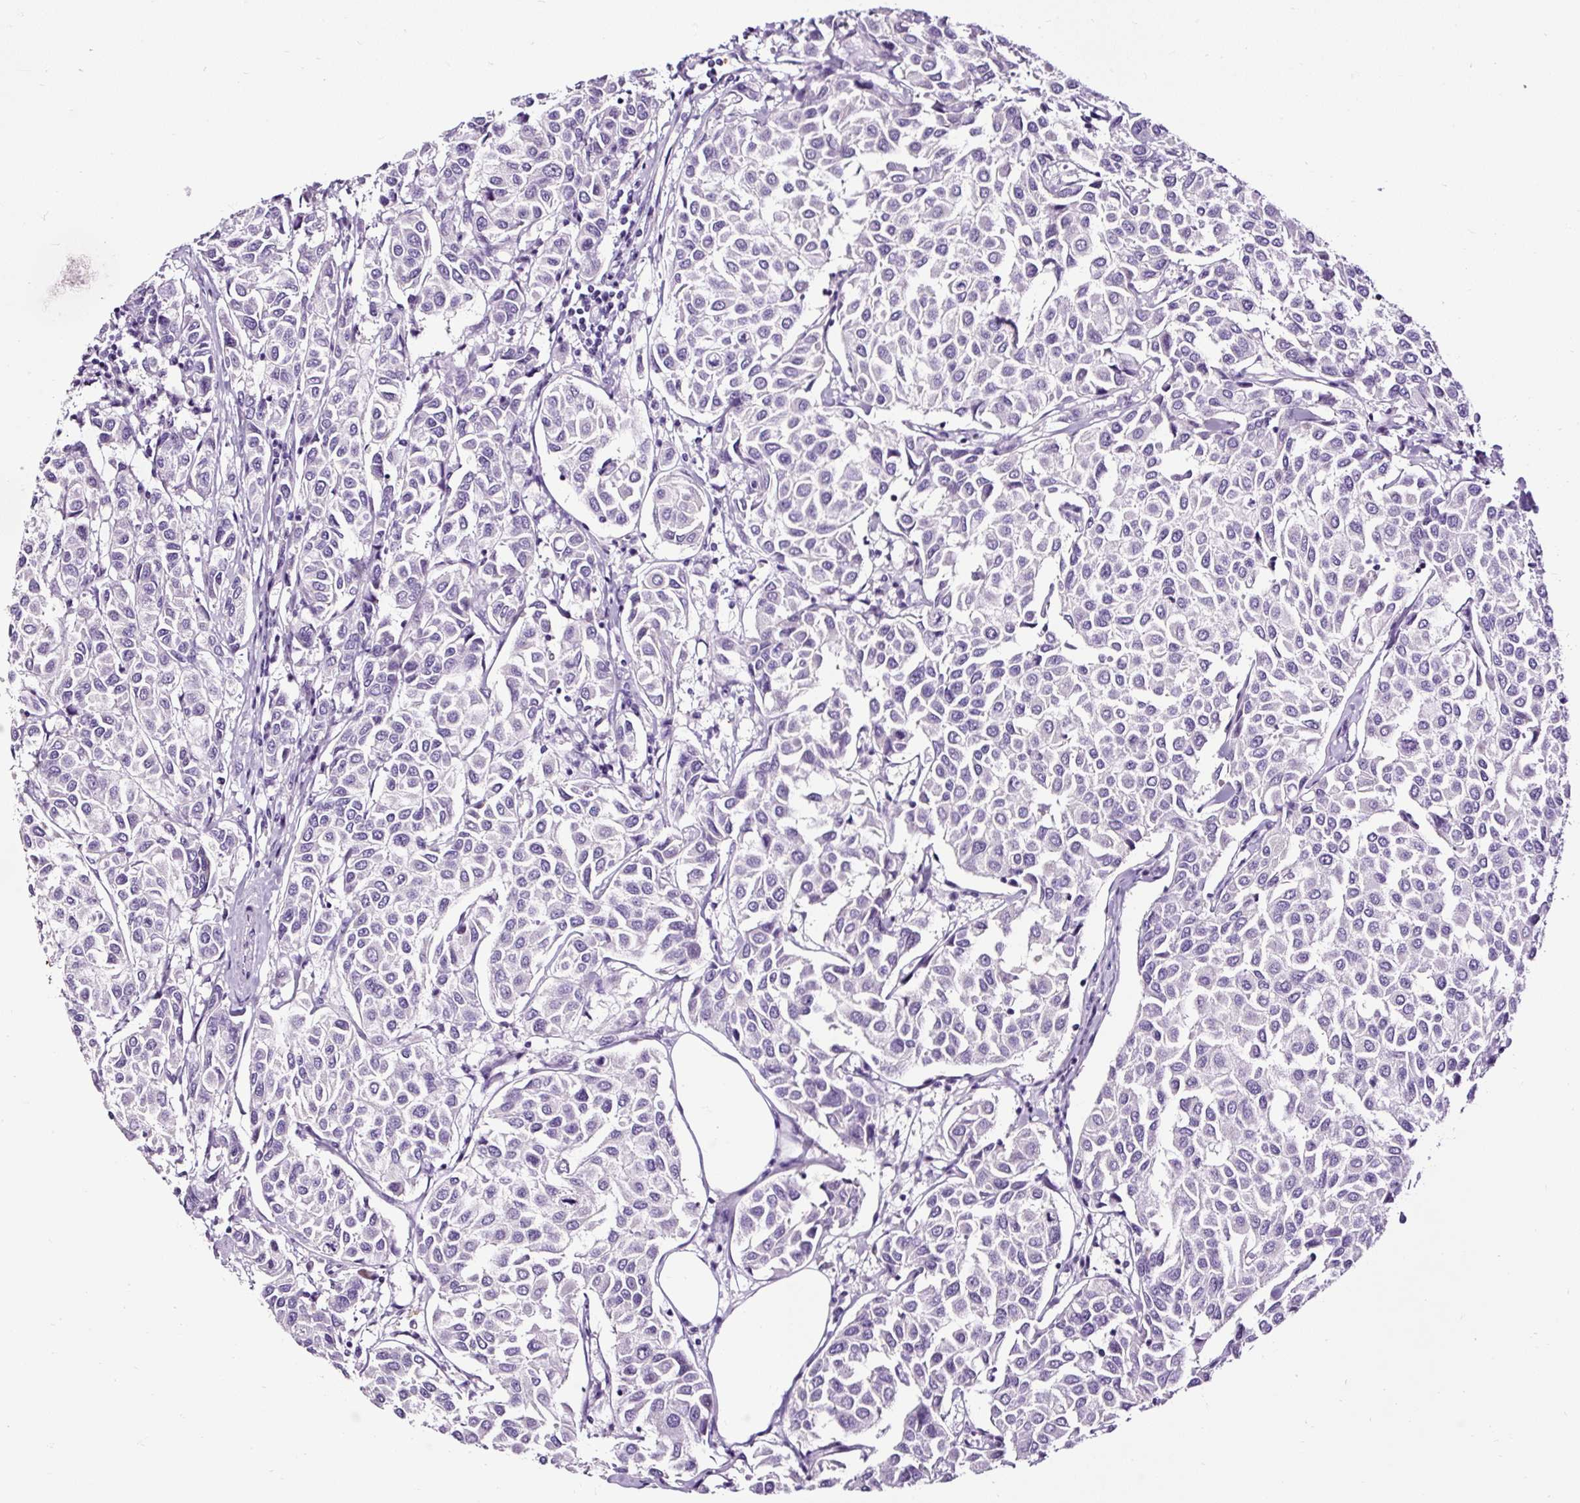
{"staining": {"intensity": "negative", "quantity": "none", "location": "none"}, "tissue": "breast cancer", "cell_type": "Tumor cells", "image_type": "cancer", "snomed": [{"axis": "morphology", "description": "Duct carcinoma"}, {"axis": "topography", "description": "Breast"}], "caption": "IHC of human breast infiltrating ductal carcinoma displays no staining in tumor cells.", "gene": "SLC7A8", "patient": {"sex": "female", "age": 55}}